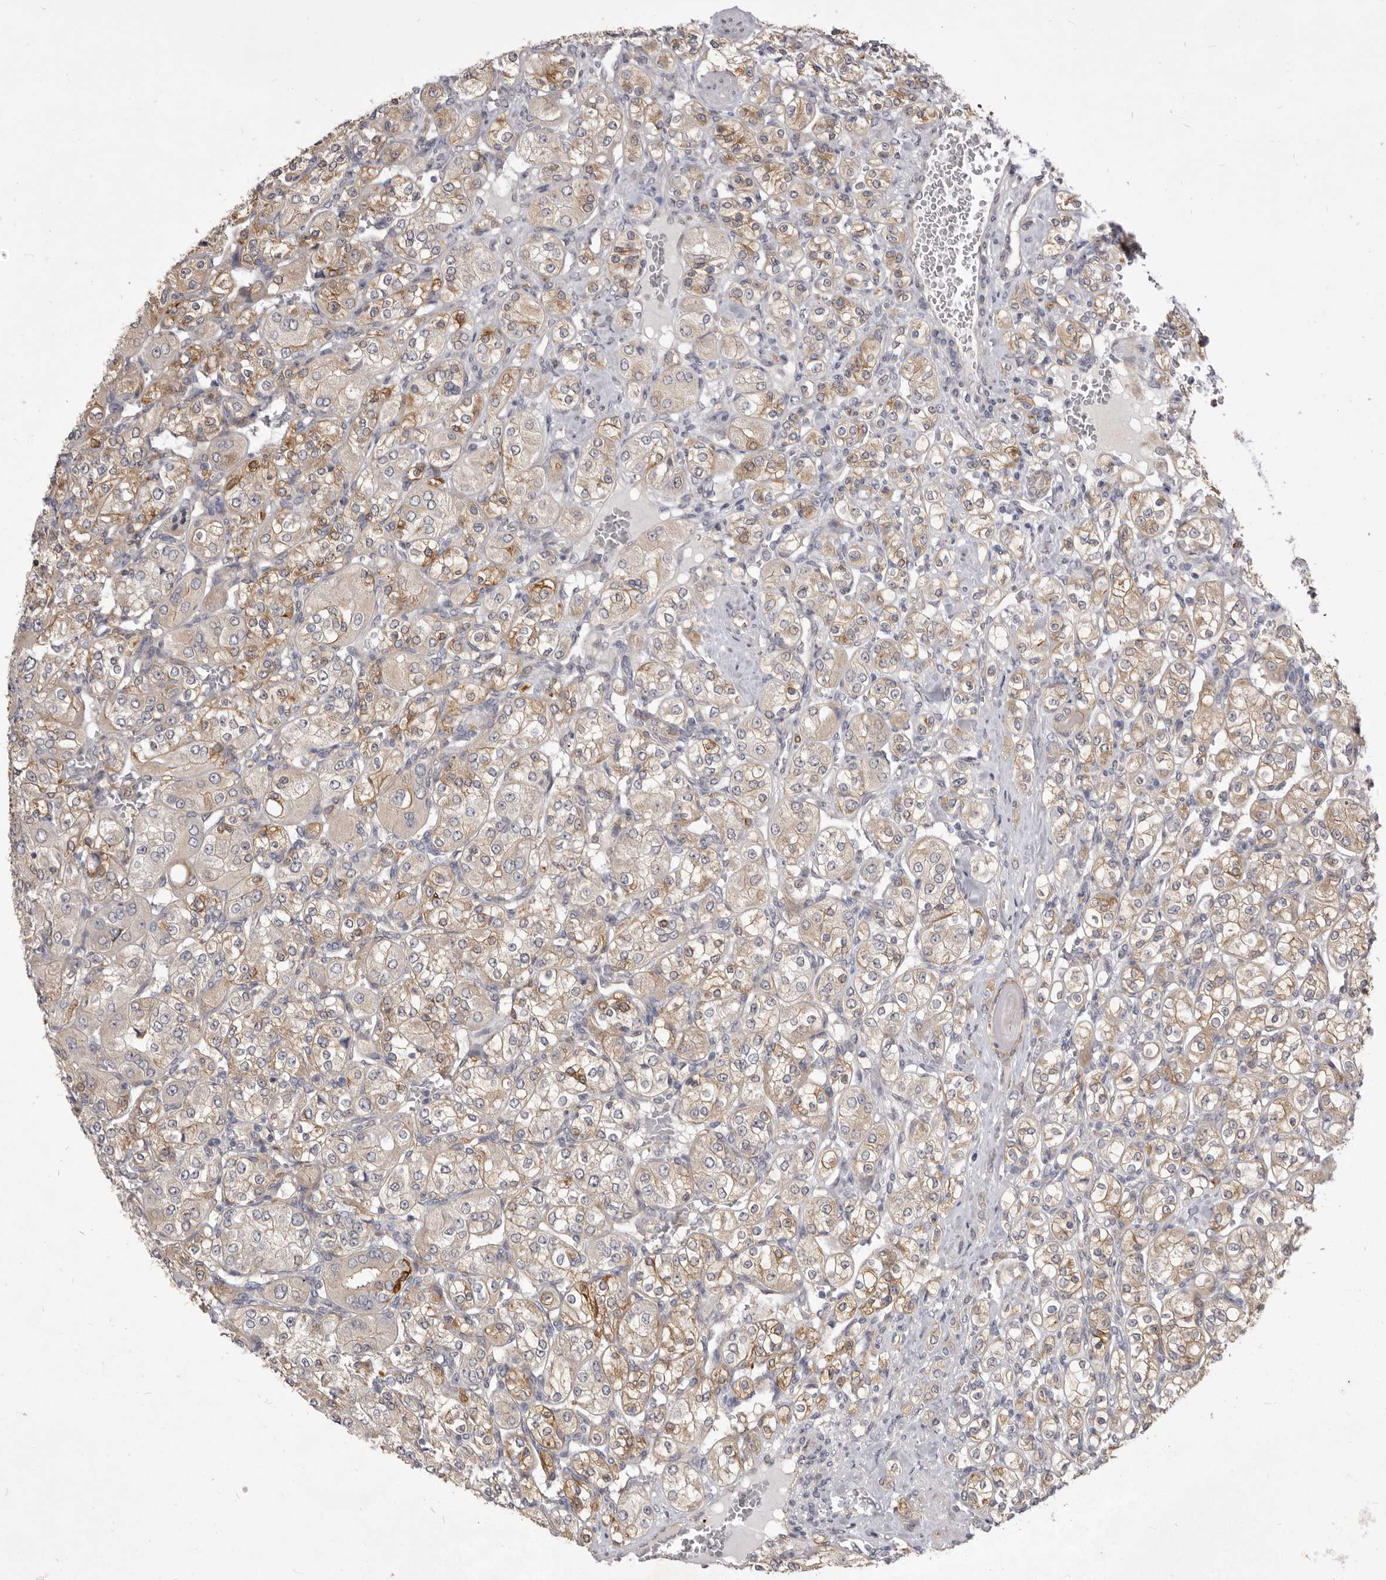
{"staining": {"intensity": "moderate", "quantity": ">75%", "location": "cytoplasmic/membranous"}, "tissue": "renal cancer", "cell_type": "Tumor cells", "image_type": "cancer", "snomed": [{"axis": "morphology", "description": "Adenocarcinoma, NOS"}, {"axis": "topography", "description": "Kidney"}], "caption": "Immunohistochemical staining of human adenocarcinoma (renal) exhibits medium levels of moderate cytoplasmic/membranous protein expression in approximately >75% of tumor cells. (Stains: DAB (3,3'-diaminobenzidine) in brown, nuclei in blue, Microscopy: brightfield microscopy at high magnification).", "gene": "VPS45", "patient": {"sex": "male", "age": 77}}